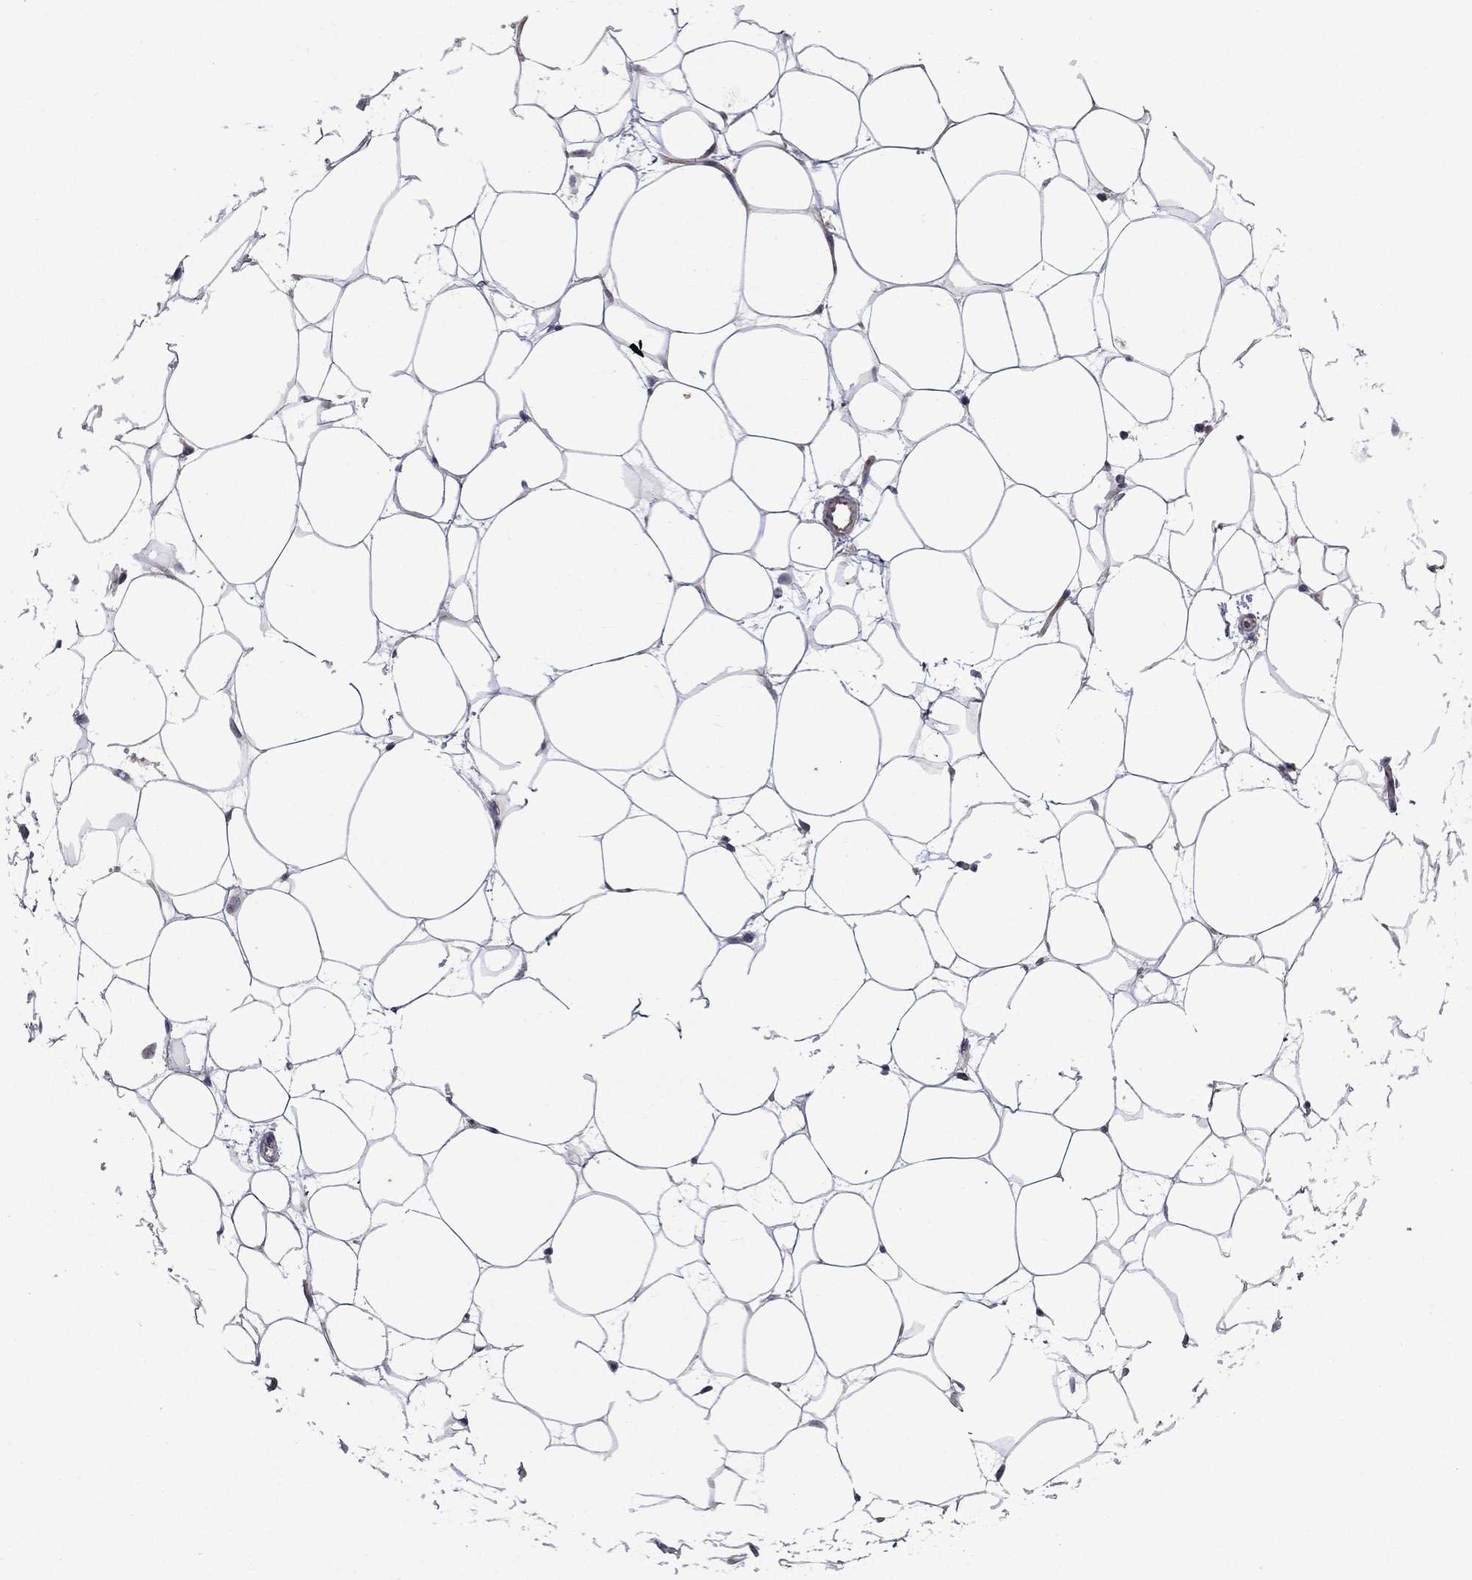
{"staining": {"intensity": "negative", "quantity": "none", "location": "none"}, "tissue": "breast", "cell_type": "Adipocytes", "image_type": "normal", "snomed": [{"axis": "morphology", "description": "Normal tissue, NOS"}, {"axis": "topography", "description": "Breast"}], "caption": "Photomicrograph shows no significant protein positivity in adipocytes of benign breast. (Brightfield microscopy of DAB (3,3'-diaminobenzidine) immunohistochemistry (IHC) at high magnification).", "gene": "MIOS", "patient": {"sex": "female", "age": 37}}